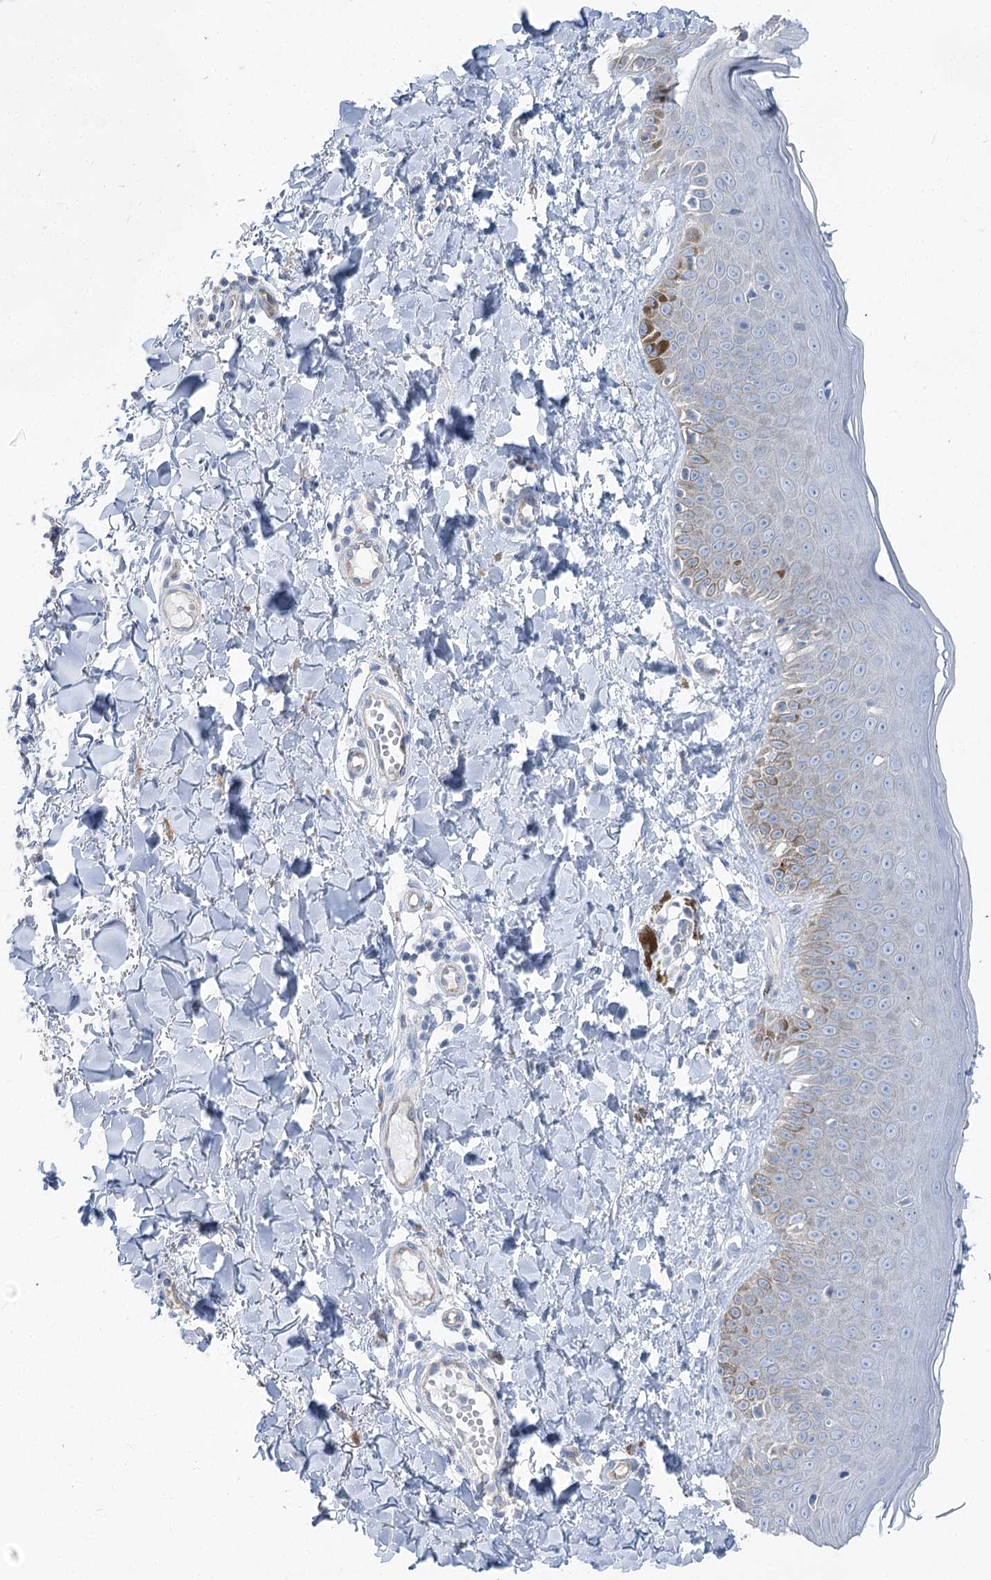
{"staining": {"intensity": "negative", "quantity": "none", "location": "none"}, "tissue": "skin", "cell_type": "Fibroblasts", "image_type": "normal", "snomed": [{"axis": "morphology", "description": "Normal tissue, NOS"}, {"axis": "topography", "description": "Skin"}], "caption": "Immunohistochemical staining of benign skin displays no significant positivity in fibroblasts.", "gene": "POGLUT1", "patient": {"sex": "male", "age": 52}}